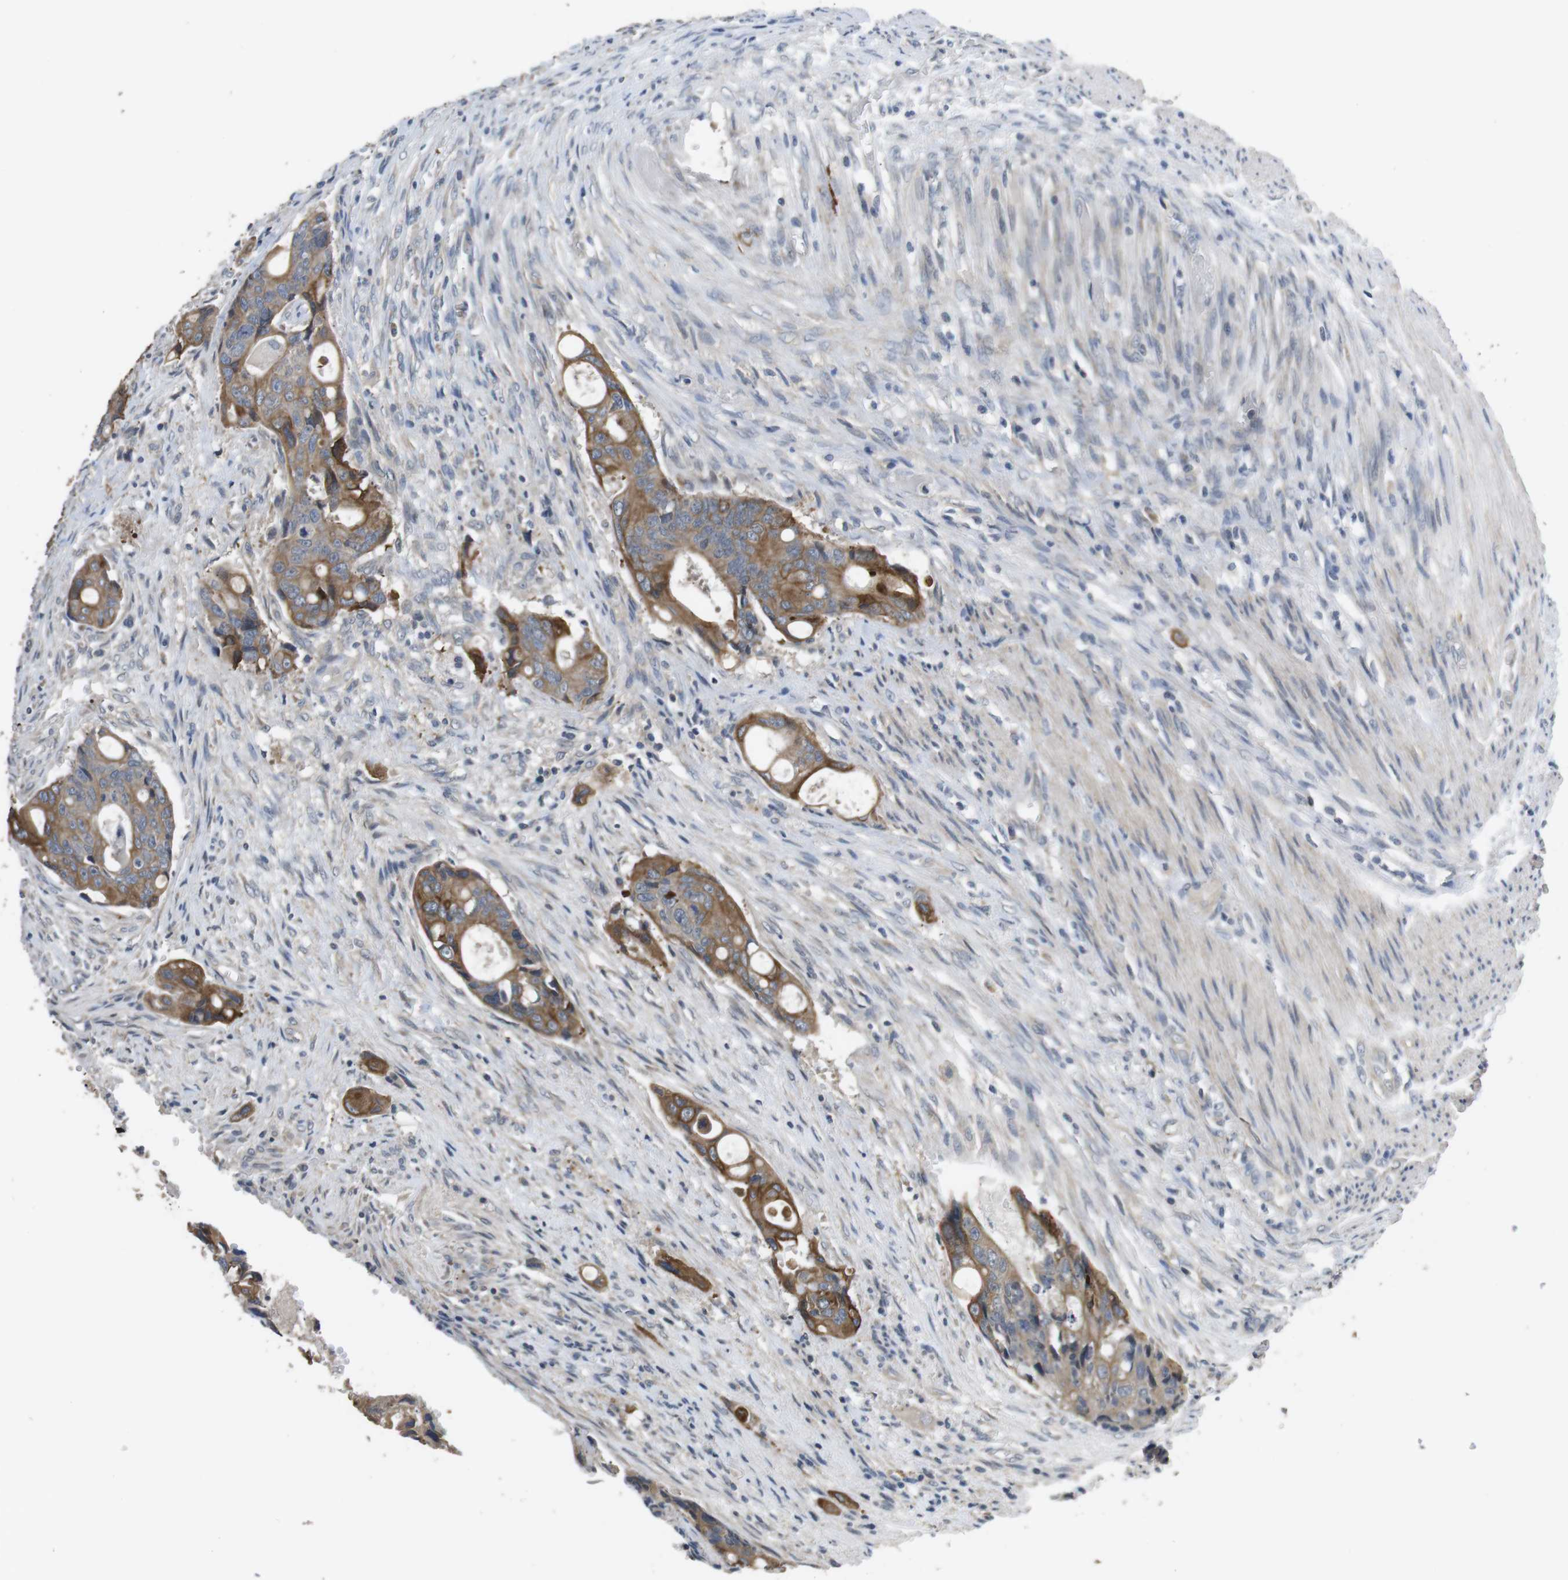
{"staining": {"intensity": "moderate", "quantity": ">75%", "location": "cytoplasmic/membranous"}, "tissue": "colorectal cancer", "cell_type": "Tumor cells", "image_type": "cancer", "snomed": [{"axis": "morphology", "description": "Adenocarcinoma, NOS"}, {"axis": "topography", "description": "Colon"}], "caption": "Immunohistochemistry of human adenocarcinoma (colorectal) exhibits medium levels of moderate cytoplasmic/membranous staining in about >75% of tumor cells.", "gene": "ADGRL3", "patient": {"sex": "female", "age": 57}}